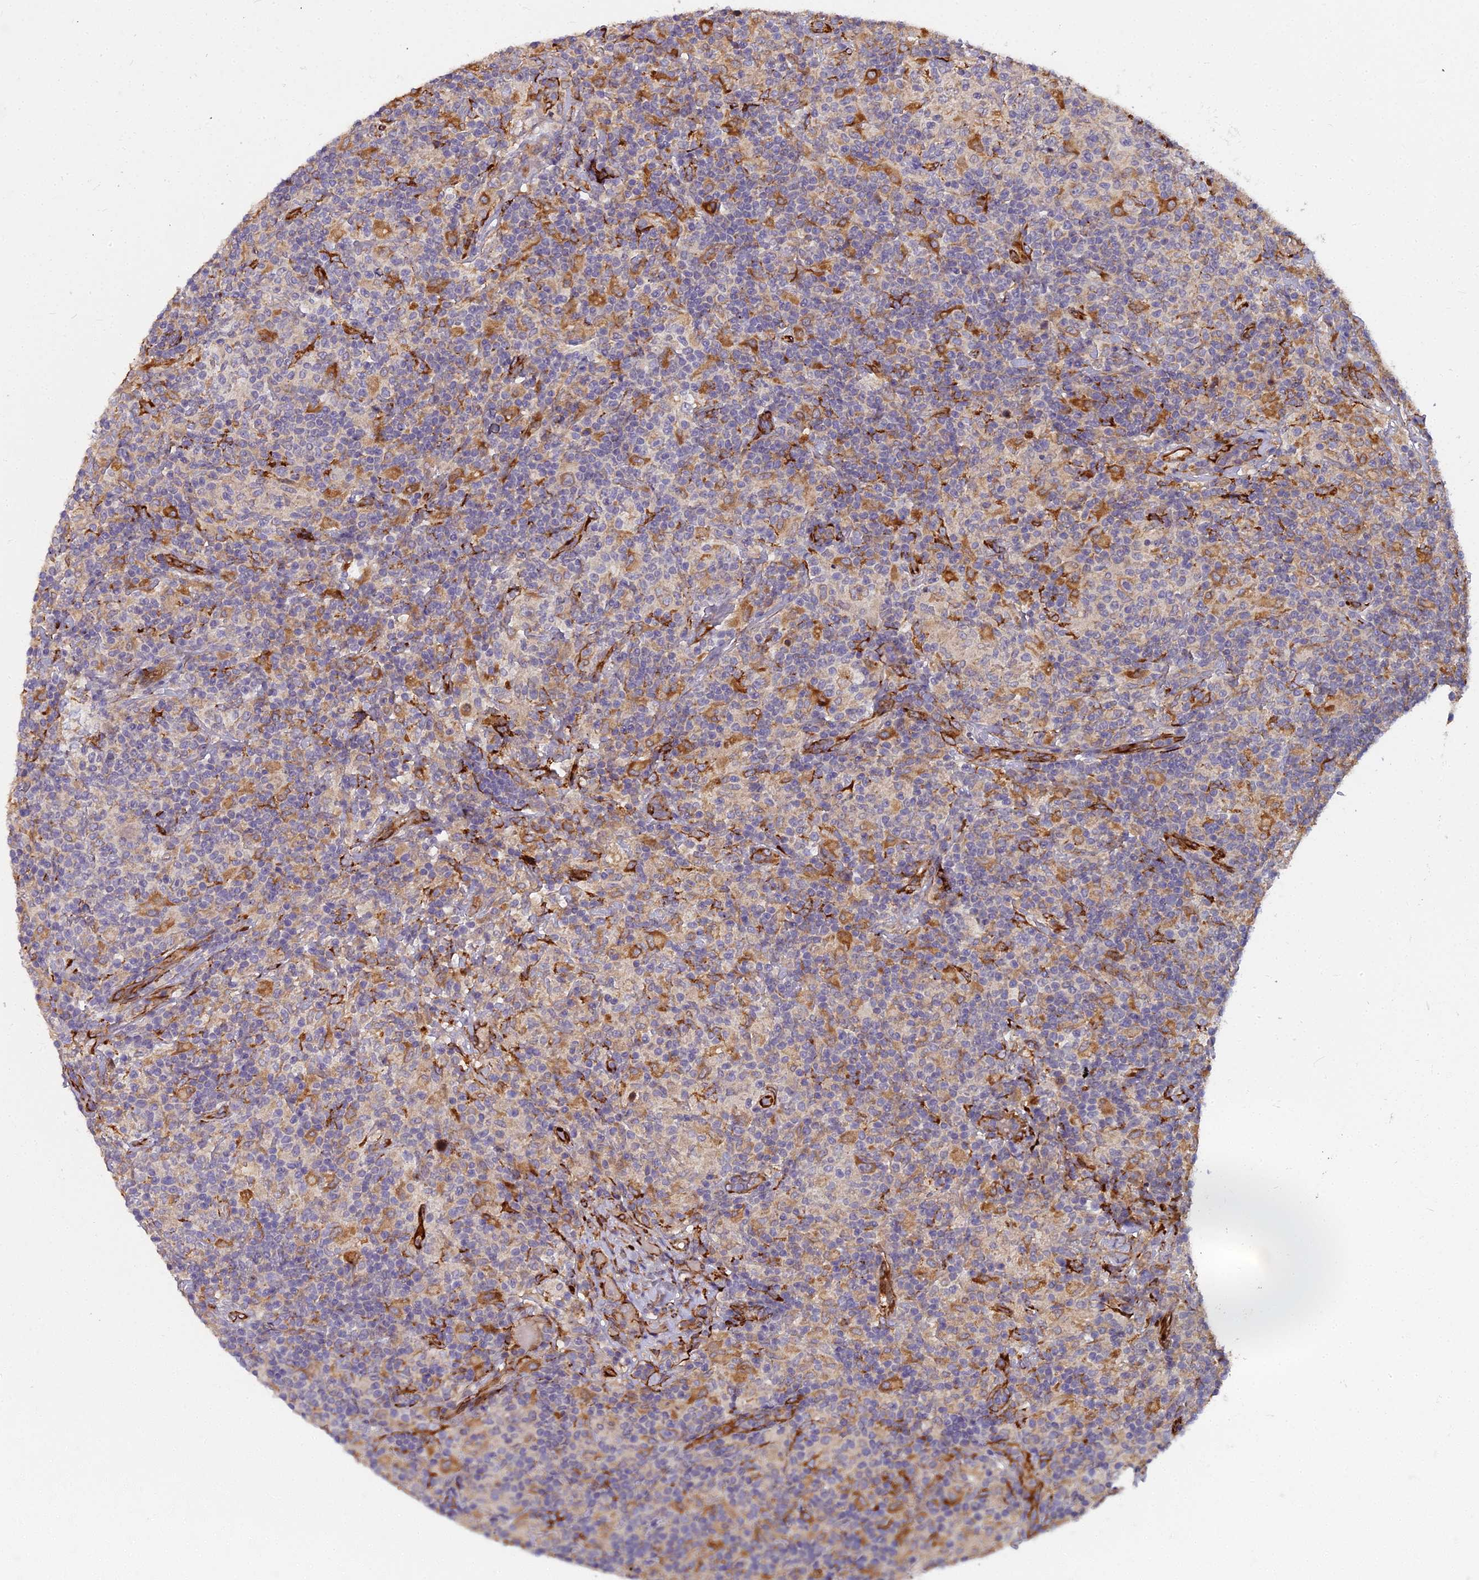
{"staining": {"intensity": "weak", "quantity": ">75%", "location": "cytoplasmic/membranous"}, "tissue": "lymphoma", "cell_type": "Tumor cells", "image_type": "cancer", "snomed": [{"axis": "morphology", "description": "Hodgkin's disease, NOS"}, {"axis": "topography", "description": "Lymph node"}], "caption": "Tumor cells demonstrate low levels of weak cytoplasmic/membranous positivity in about >75% of cells in human lymphoma.", "gene": "NDUFAF7", "patient": {"sex": "male", "age": 70}}